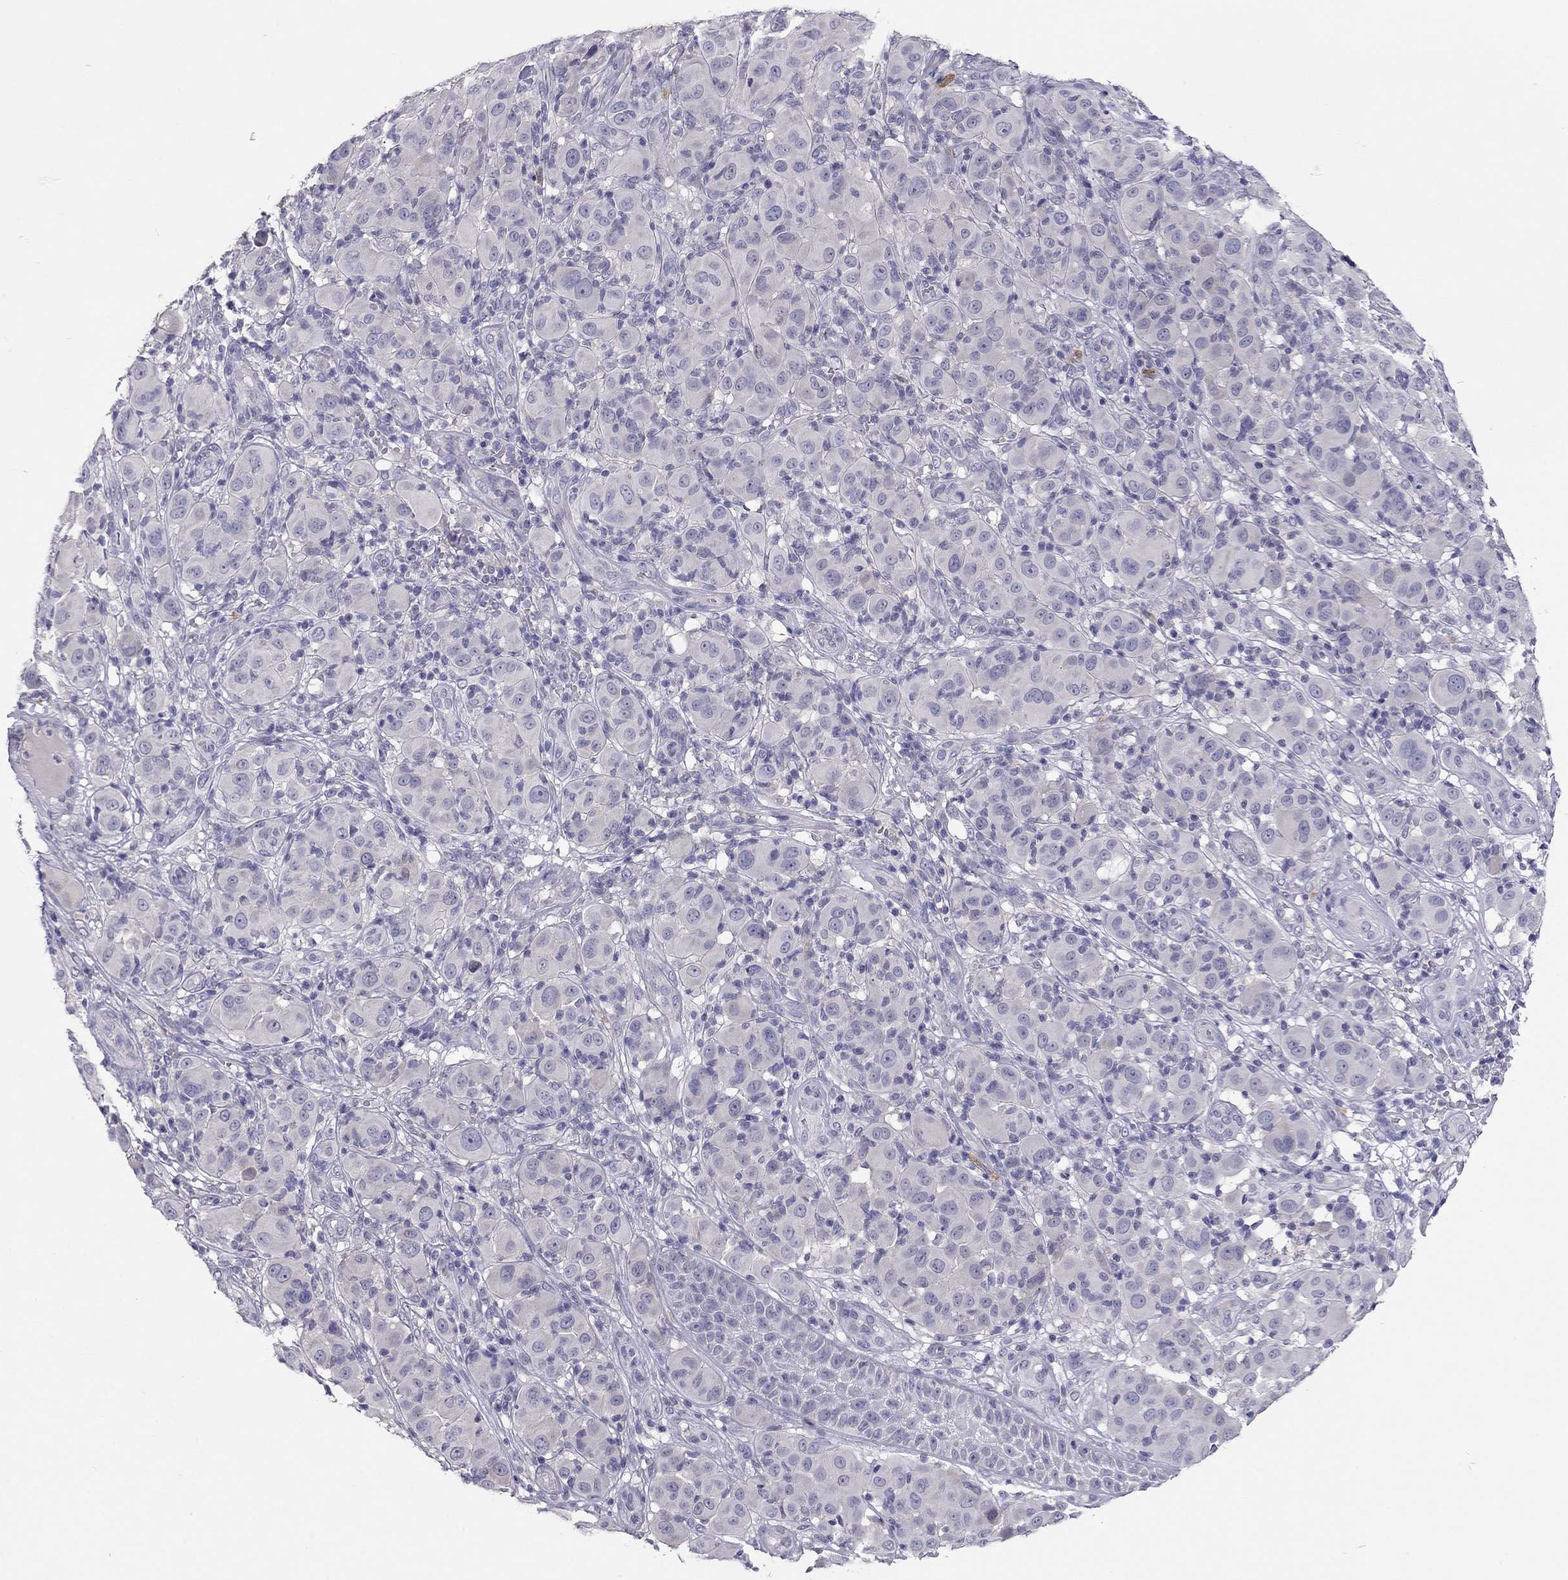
{"staining": {"intensity": "negative", "quantity": "none", "location": "none"}, "tissue": "melanoma", "cell_type": "Tumor cells", "image_type": "cancer", "snomed": [{"axis": "morphology", "description": "Malignant melanoma, NOS"}, {"axis": "topography", "description": "Skin"}], "caption": "The photomicrograph demonstrates no staining of tumor cells in malignant melanoma.", "gene": "SCARB1", "patient": {"sex": "female", "age": 87}}